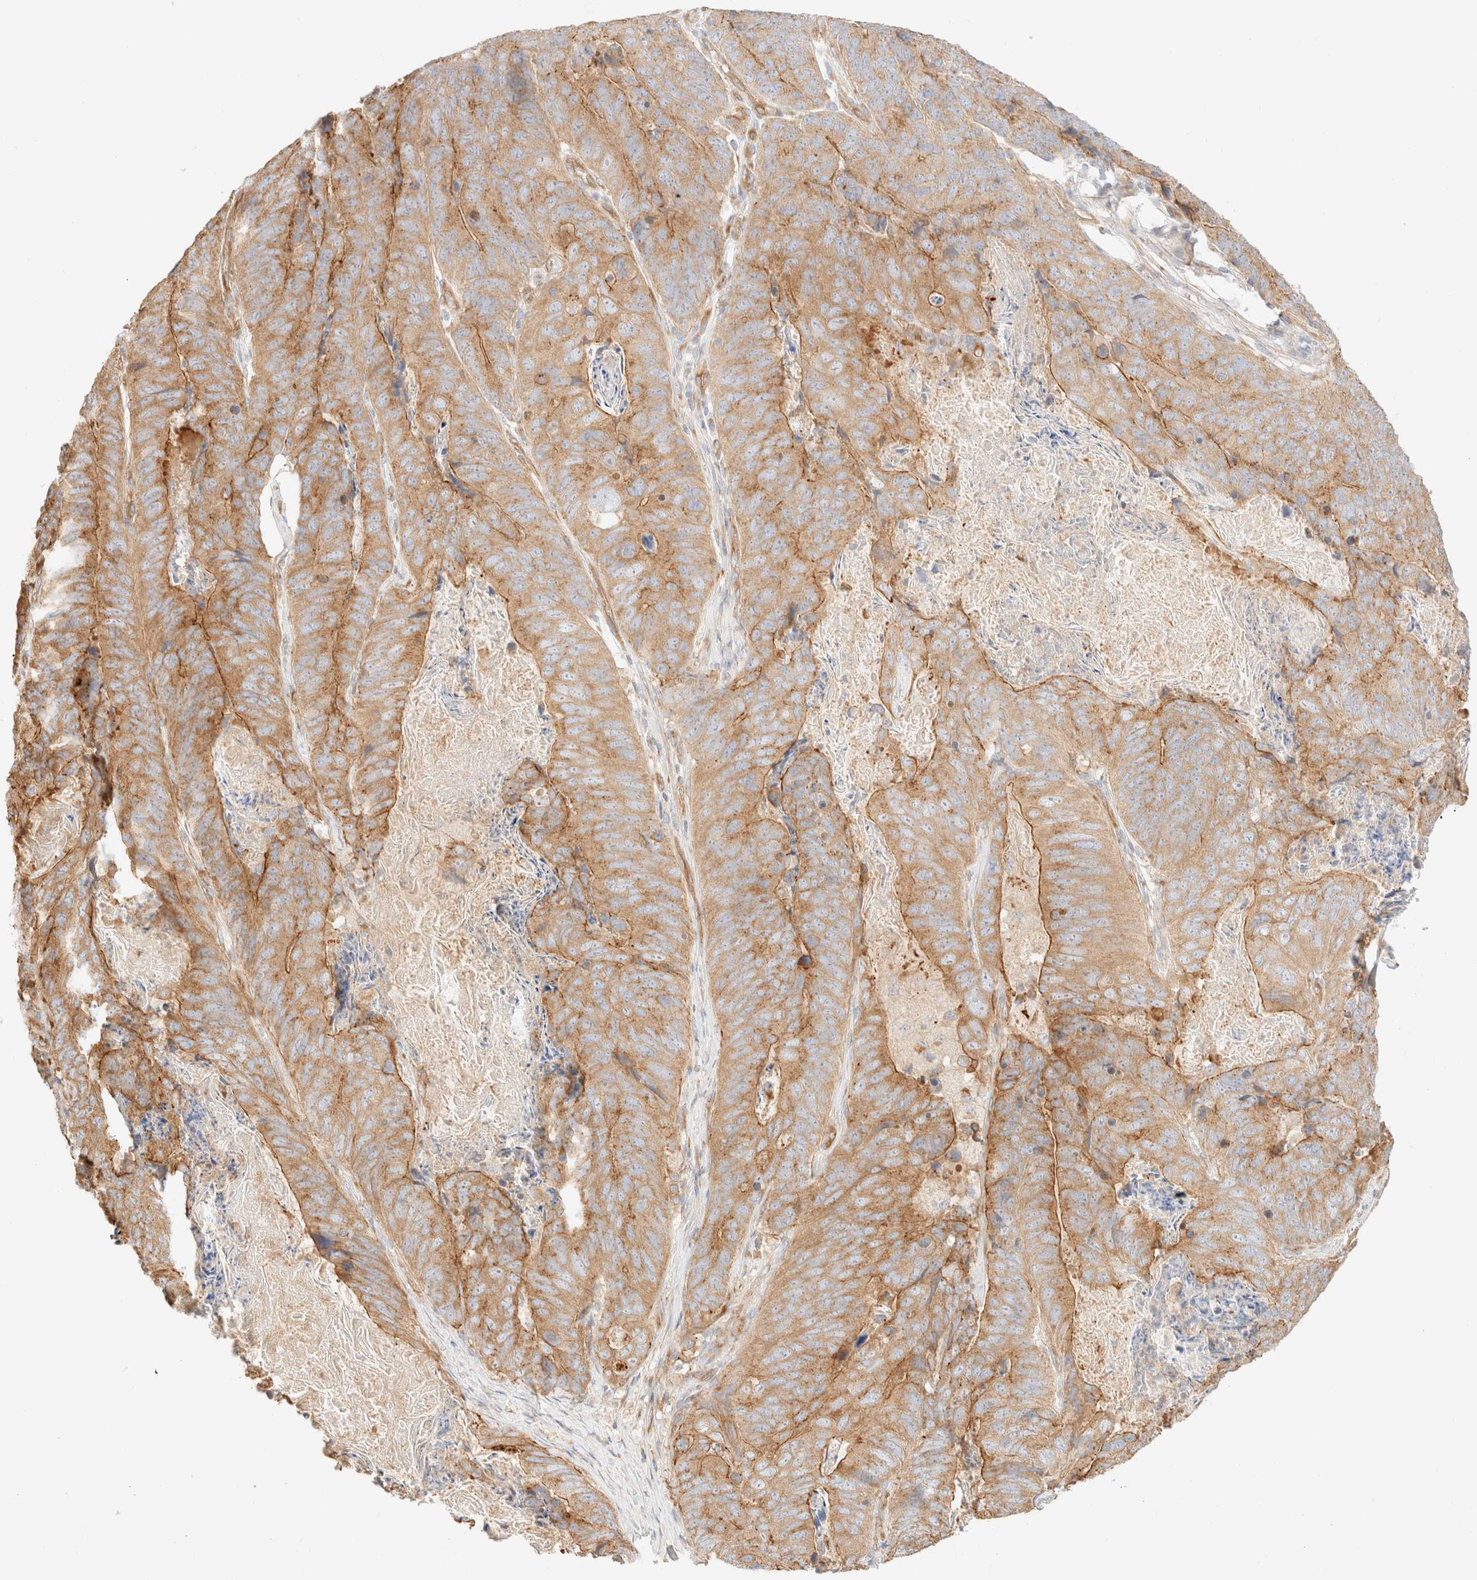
{"staining": {"intensity": "moderate", "quantity": ">75%", "location": "cytoplasmic/membranous"}, "tissue": "stomach cancer", "cell_type": "Tumor cells", "image_type": "cancer", "snomed": [{"axis": "morphology", "description": "Normal tissue, NOS"}, {"axis": "morphology", "description": "Adenocarcinoma, NOS"}, {"axis": "topography", "description": "Stomach"}], "caption": "Immunohistochemical staining of adenocarcinoma (stomach) displays medium levels of moderate cytoplasmic/membranous protein staining in approximately >75% of tumor cells.", "gene": "MYO10", "patient": {"sex": "female", "age": 89}}